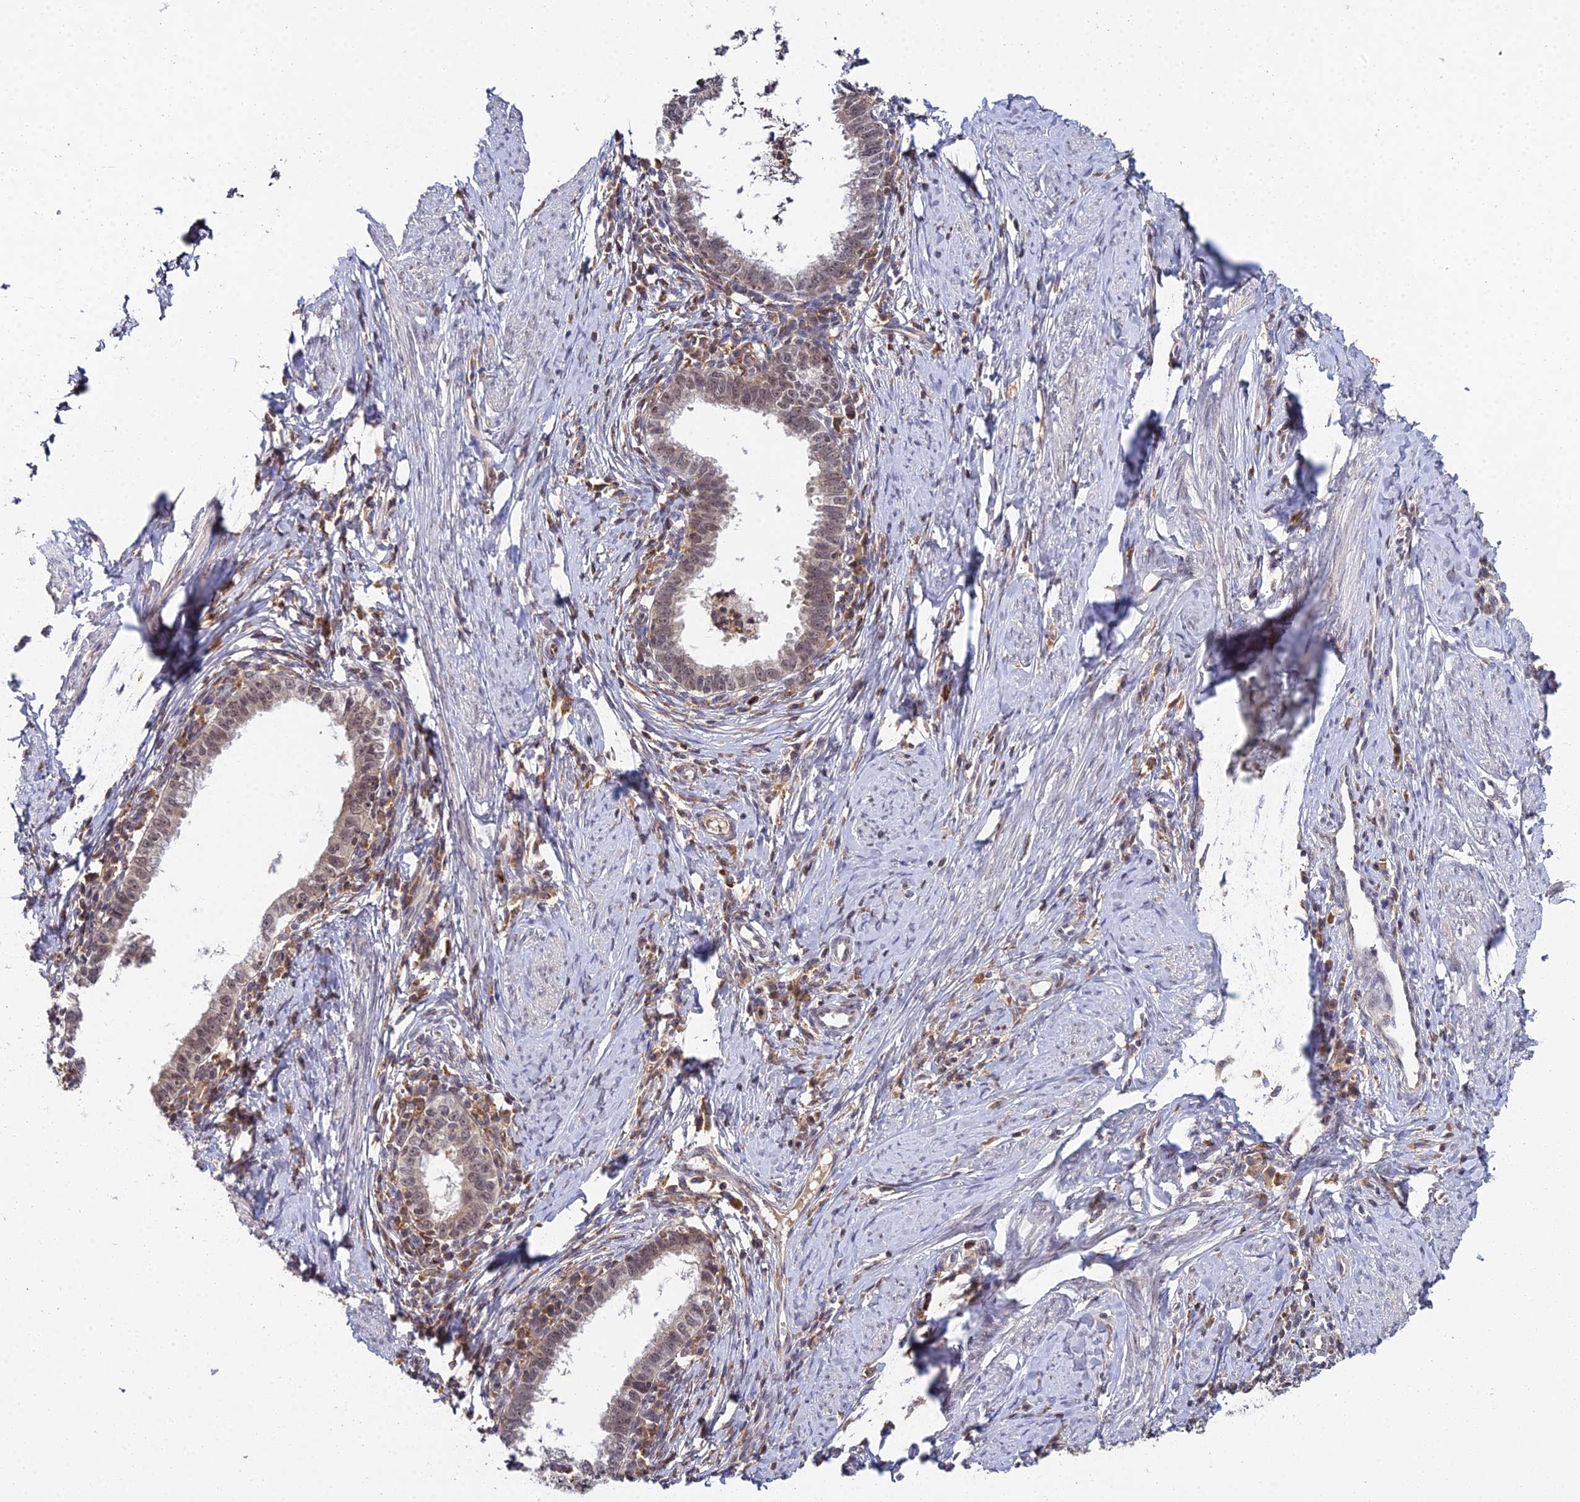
{"staining": {"intensity": "weak", "quantity": ">75%", "location": "nuclear"}, "tissue": "cervical cancer", "cell_type": "Tumor cells", "image_type": "cancer", "snomed": [{"axis": "morphology", "description": "Adenocarcinoma, NOS"}, {"axis": "topography", "description": "Cervix"}], "caption": "An image showing weak nuclear expression in approximately >75% of tumor cells in cervical adenocarcinoma, as visualized by brown immunohistochemical staining.", "gene": "TPRX1", "patient": {"sex": "female", "age": 36}}